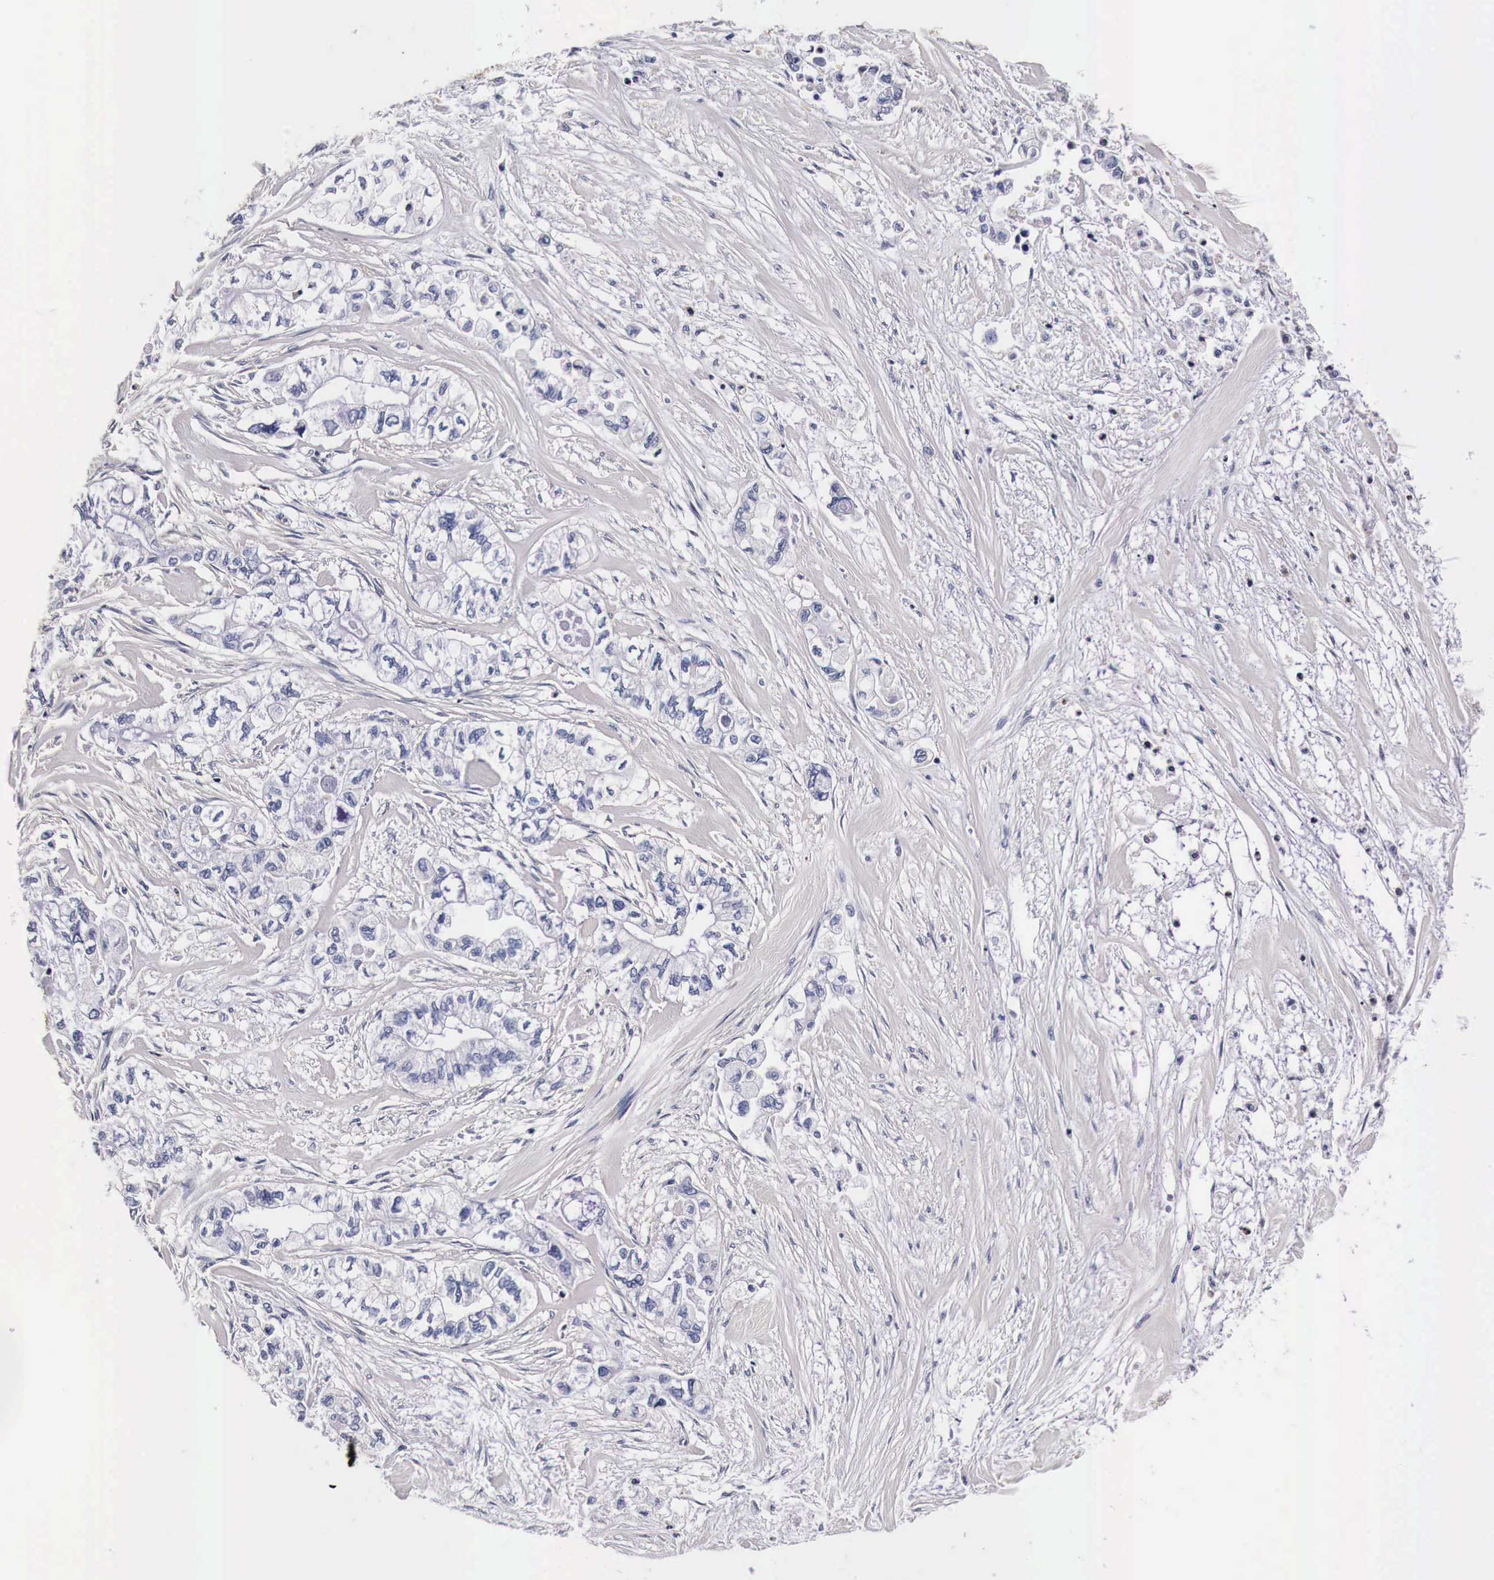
{"staining": {"intensity": "negative", "quantity": "none", "location": "none"}, "tissue": "pancreatic cancer", "cell_type": "Tumor cells", "image_type": "cancer", "snomed": [{"axis": "morphology", "description": "Adenocarcinoma, NOS"}, {"axis": "topography", "description": "Pancreas"}], "caption": "Immunohistochemical staining of human adenocarcinoma (pancreatic) exhibits no significant positivity in tumor cells. (DAB IHC with hematoxylin counter stain).", "gene": "RP2", "patient": {"sex": "male", "age": 79}}